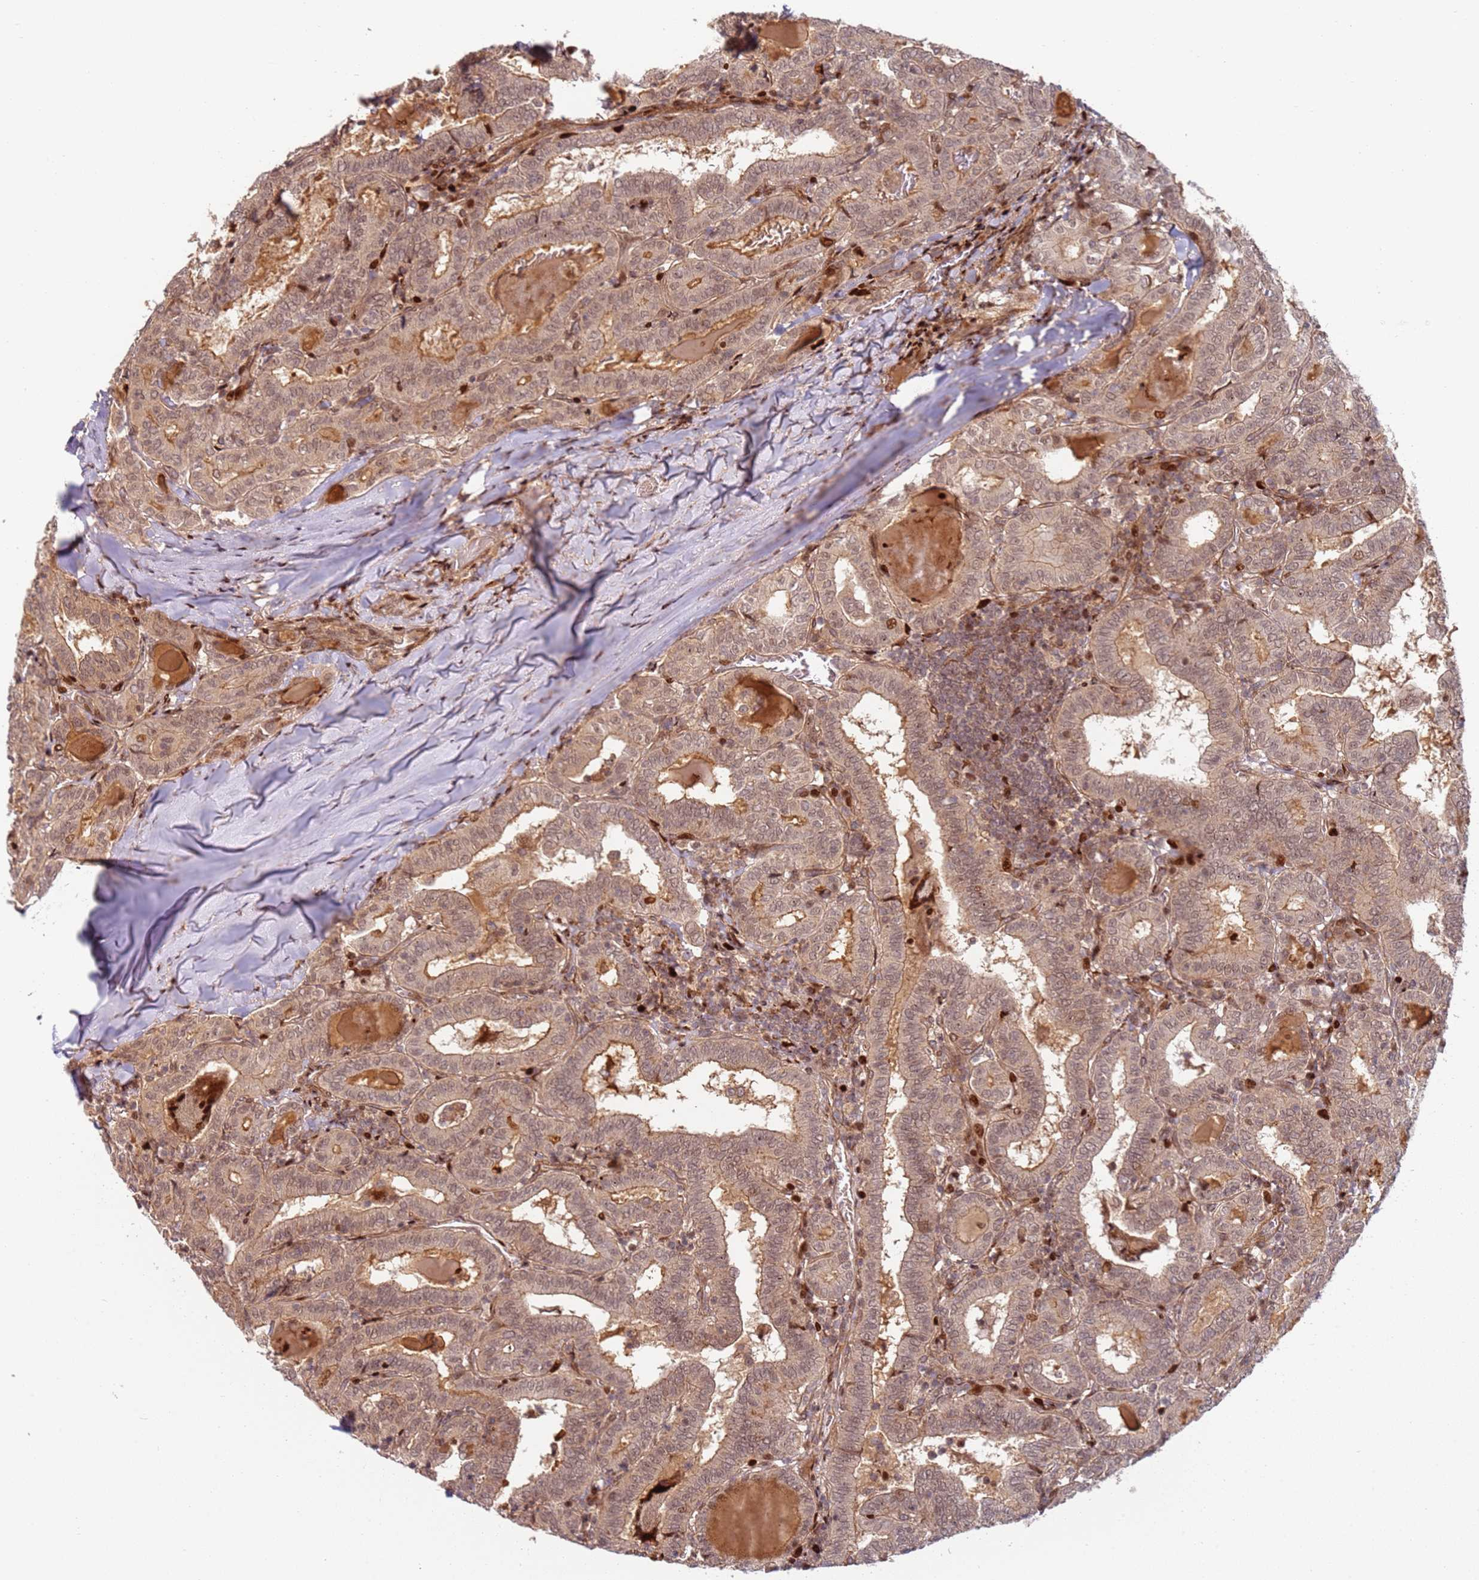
{"staining": {"intensity": "moderate", "quantity": "25%-75%", "location": "cytoplasmic/membranous,nuclear"}, "tissue": "thyroid cancer", "cell_type": "Tumor cells", "image_type": "cancer", "snomed": [{"axis": "morphology", "description": "Papillary adenocarcinoma, NOS"}, {"axis": "topography", "description": "Thyroid gland"}], "caption": "Immunohistochemistry micrograph of thyroid cancer stained for a protein (brown), which exhibits medium levels of moderate cytoplasmic/membranous and nuclear positivity in about 25%-75% of tumor cells.", "gene": "TMEM233", "patient": {"sex": "female", "age": 72}}